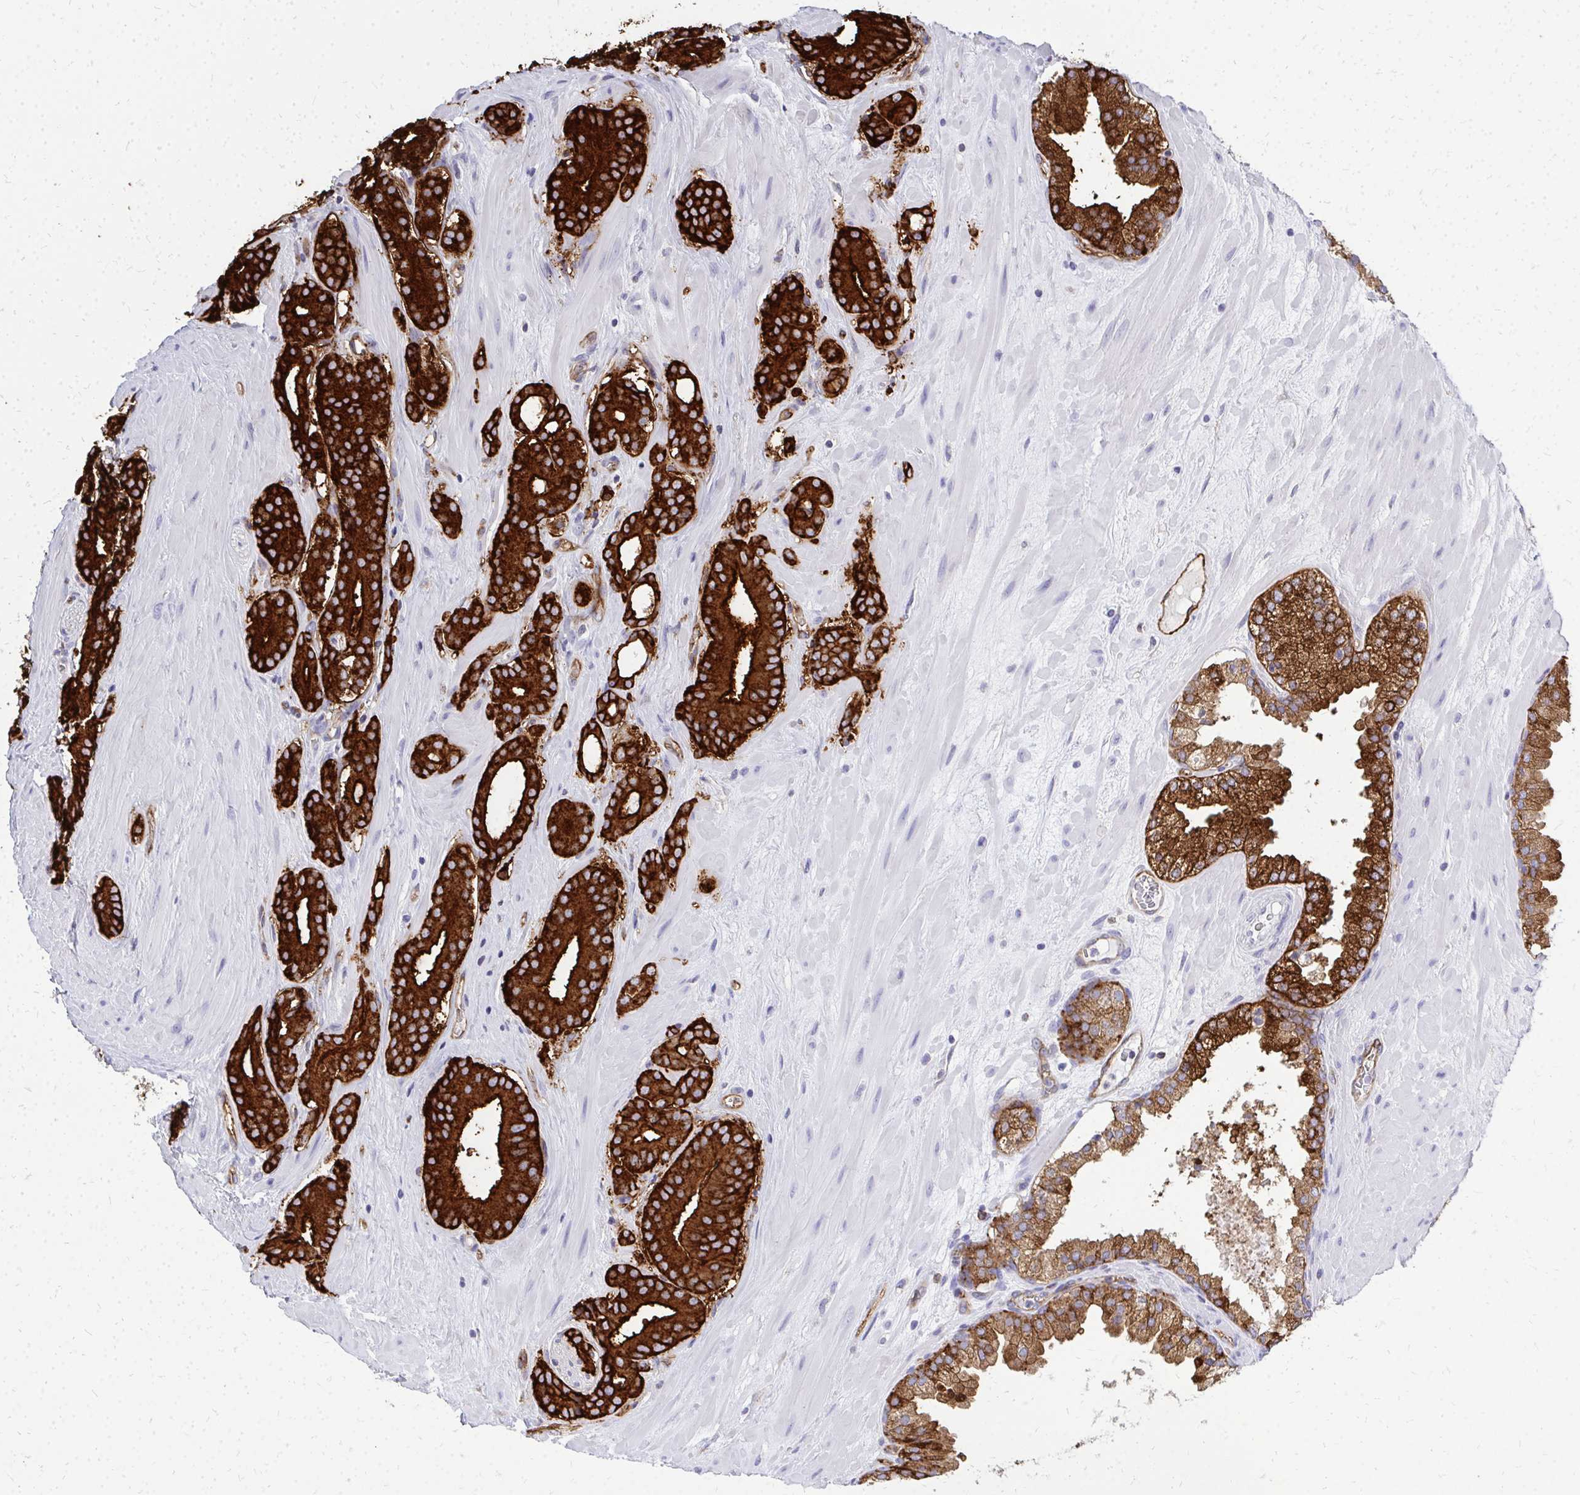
{"staining": {"intensity": "strong", "quantity": ">75%", "location": "cytoplasmic/membranous"}, "tissue": "prostate cancer", "cell_type": "Tumor cells", "image_type": "cancer", "snomed": [{"axis": "morphology", "description": "Adenocarcinoma, High grade"}, {"axis": "topography", "description": "Prostate"}], "caption": "The micrograph reveals a brown stain indicating the presence of a protein in the cytoplasmic/membranous of tumor cells in prostate cancer (high-grade adenocarcinoma). The protein of interest is shown in brown color, while the nuclei are stained blue.", "gene": "MARCKSL1", "patient": {"sex": "male", "age": 66}}